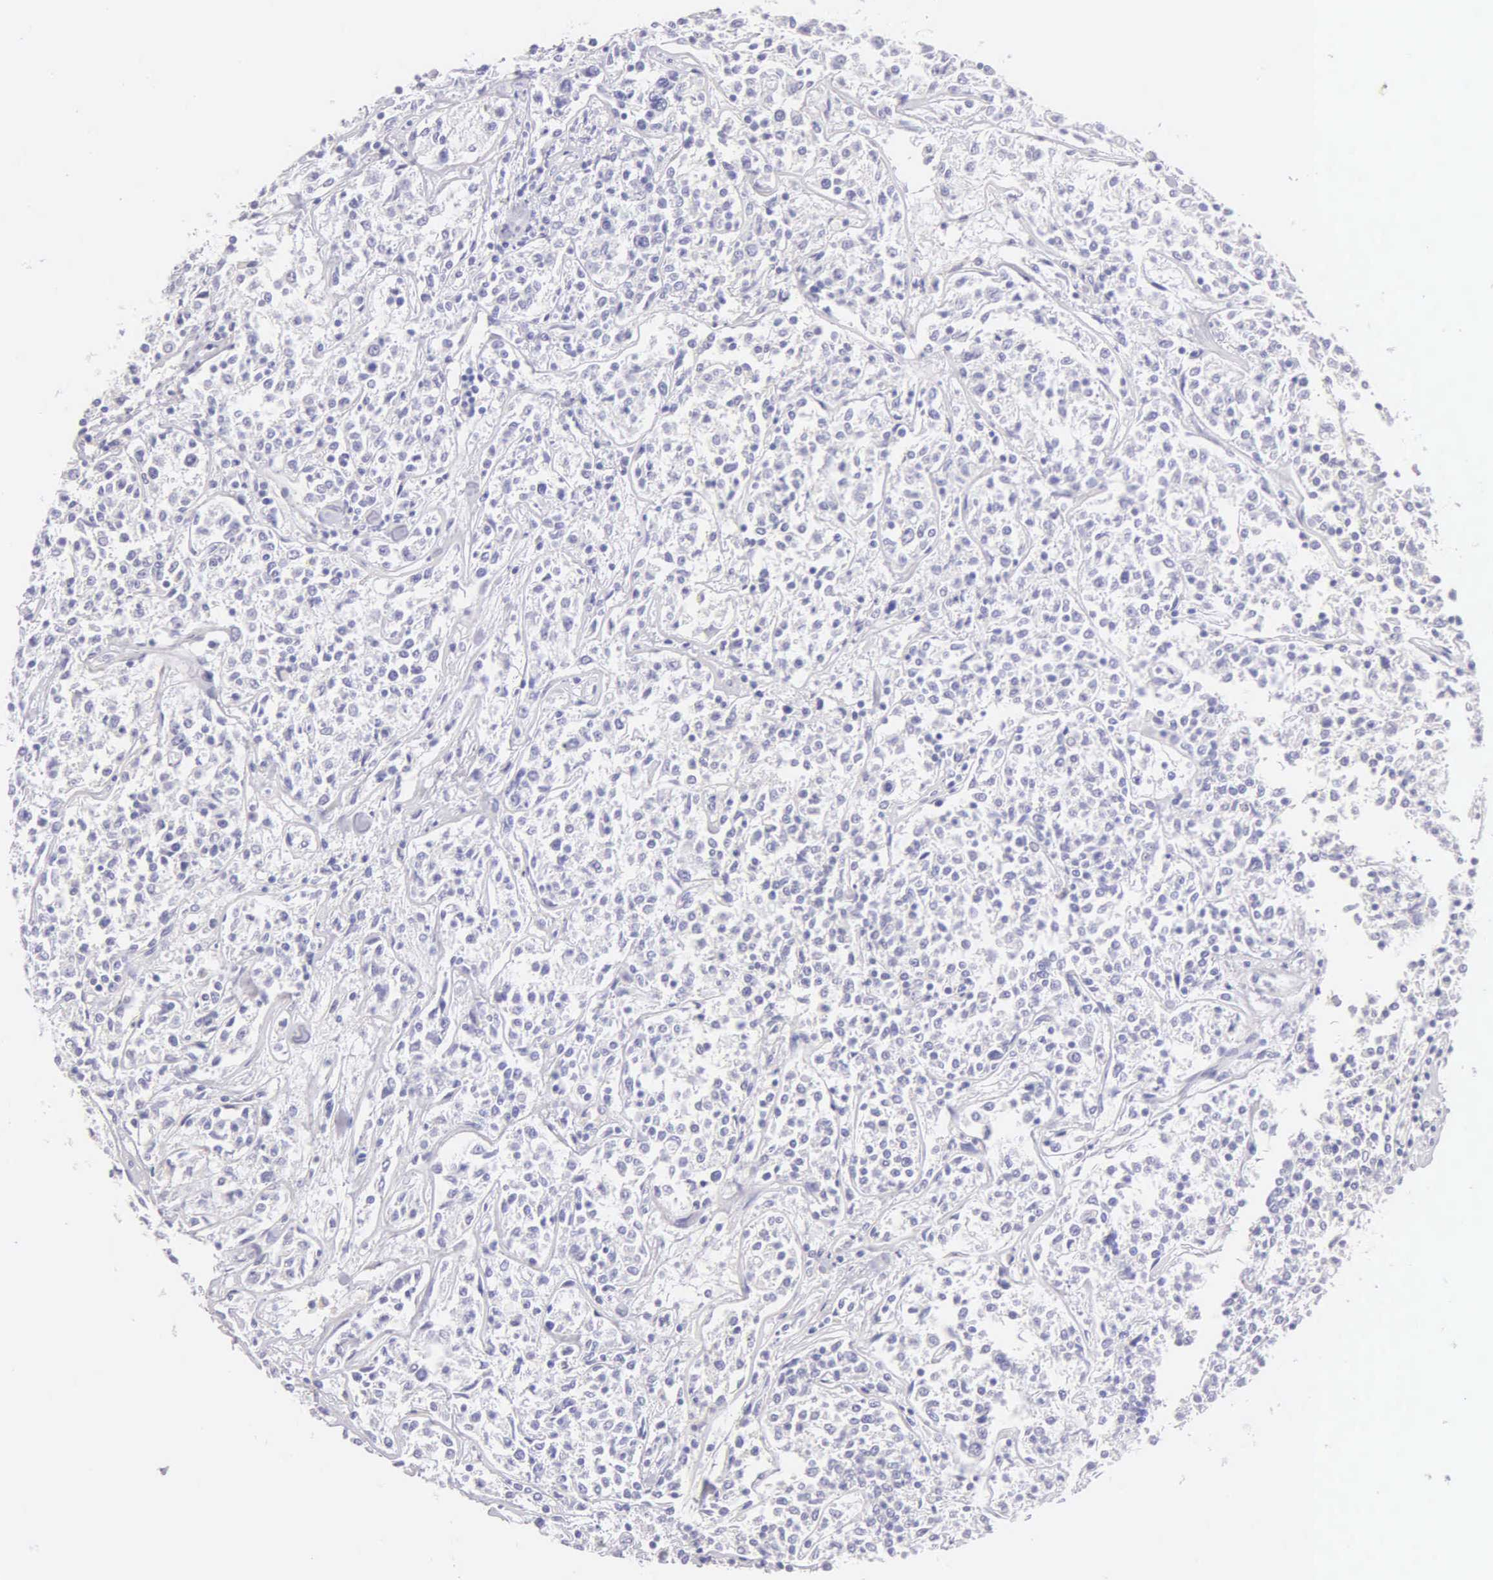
{"staining": {"intensity": "negative", "quantity": "none", "location": "none"}, "tissue": "lymphoma", "cell_type": "Tumor cells", "image_type": "cancer", "snomed": [{"axis": "morphology", "description": "Malignant lymphoma, non-Hodgkin's type, Low grade"}, {"axis": "topography", "description": "Small intestine"}], "caption": "Protein analysis of lymphoma reveals no significant expression in tumor cells.", "gene": "KRT17", "patient": {"sex": "female", "age": 59}}